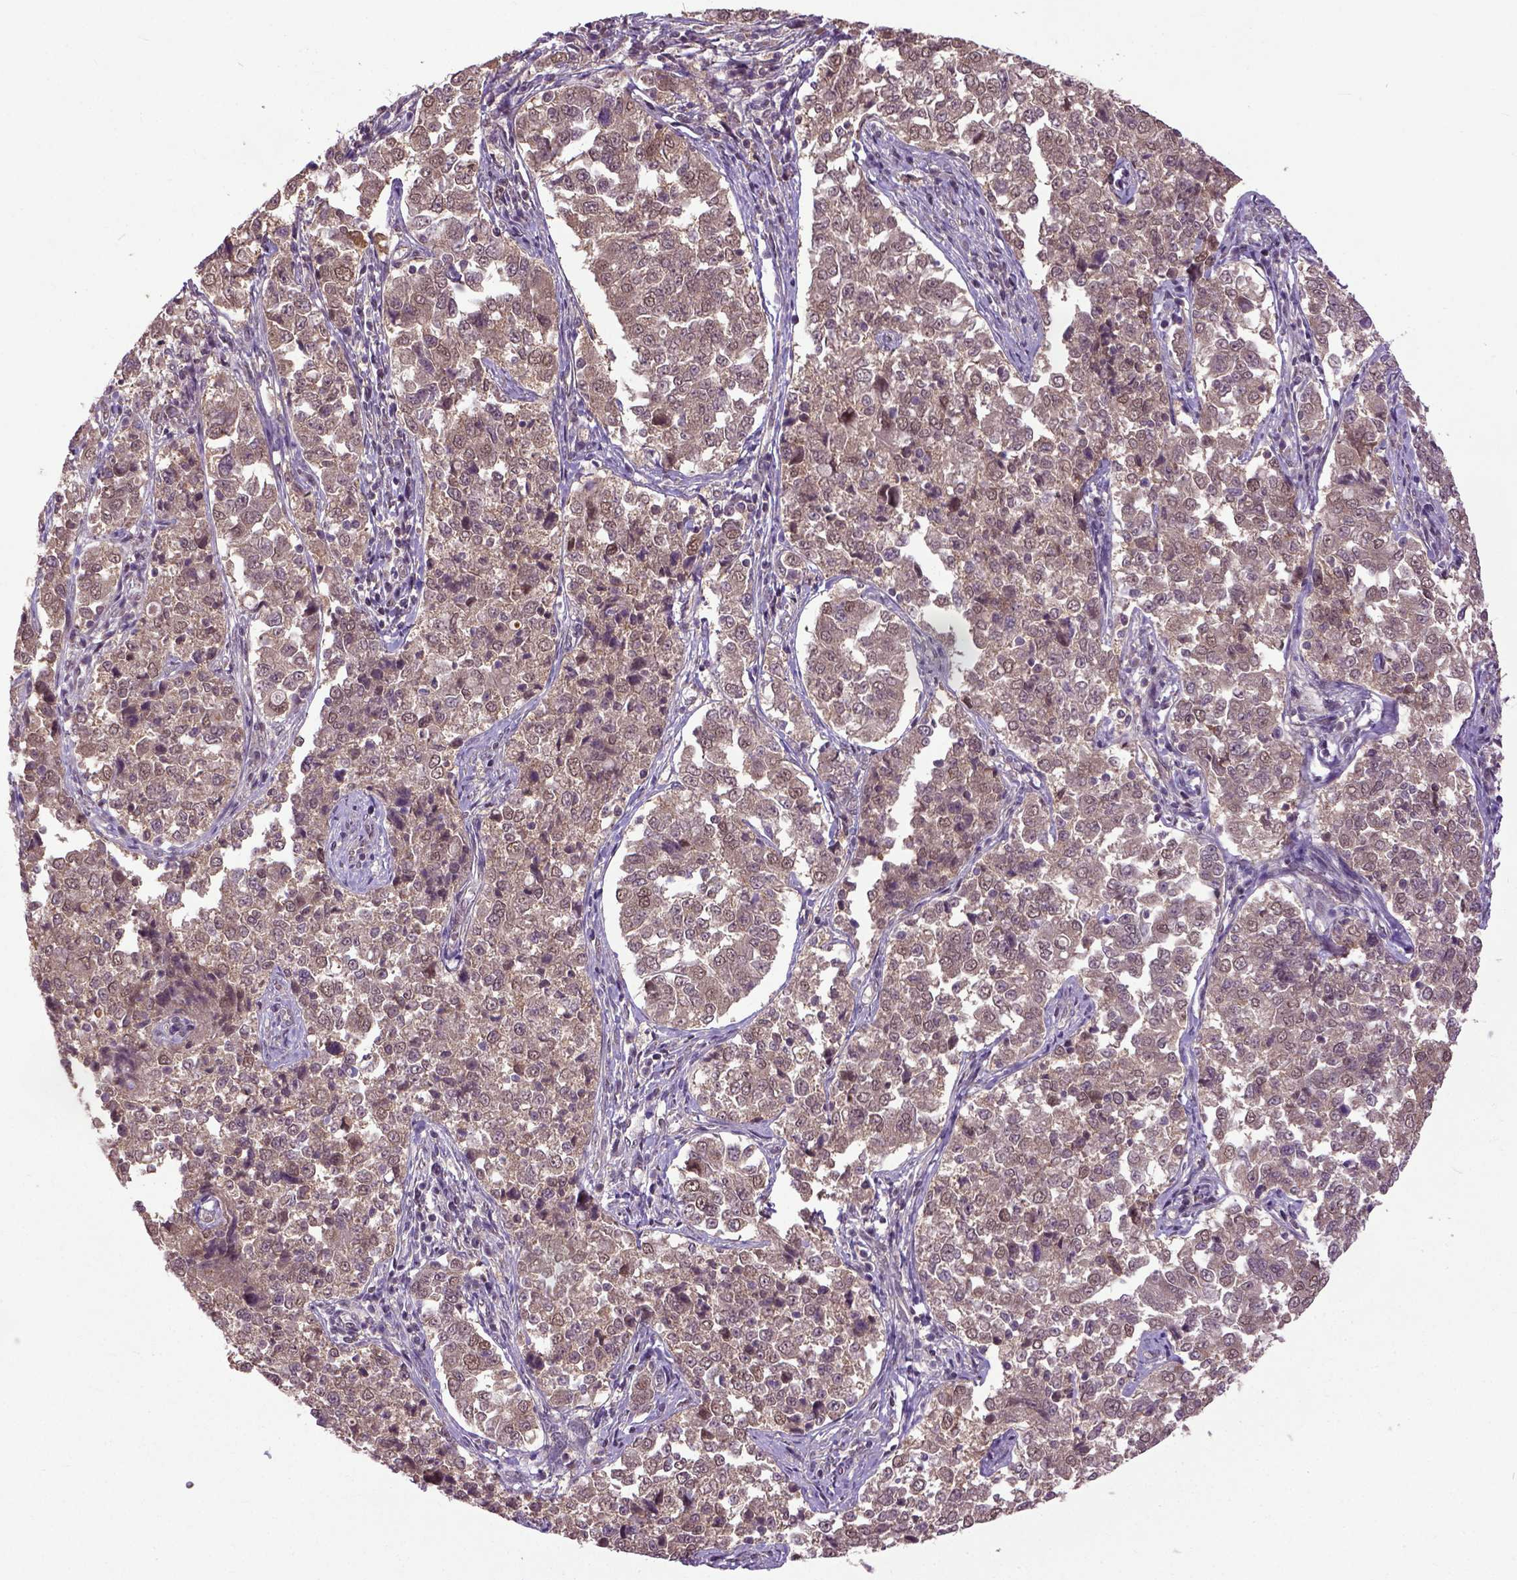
{"staining": {"intensity": "weak", "quantity": ">75%", "location": "cytoplasmic/membranous"}, "tissue": "endometrial cancer", "cell_type": "Tumor cells", "image_type": "cancer", "snomed": [{"axis": "morphology", "description": "Adenocarcinoma, NOS"}, {"axis": "topography", "description": "Endometrium"}], "caption": "A low amount of weak cytoplasmic/membranous staining is appreciated in about >75% of tumor cells in endometrial cancer (adenocarcinoma) tissue.", "gene": "UBA3", "patient": {"sex": "female", "age": 43}}